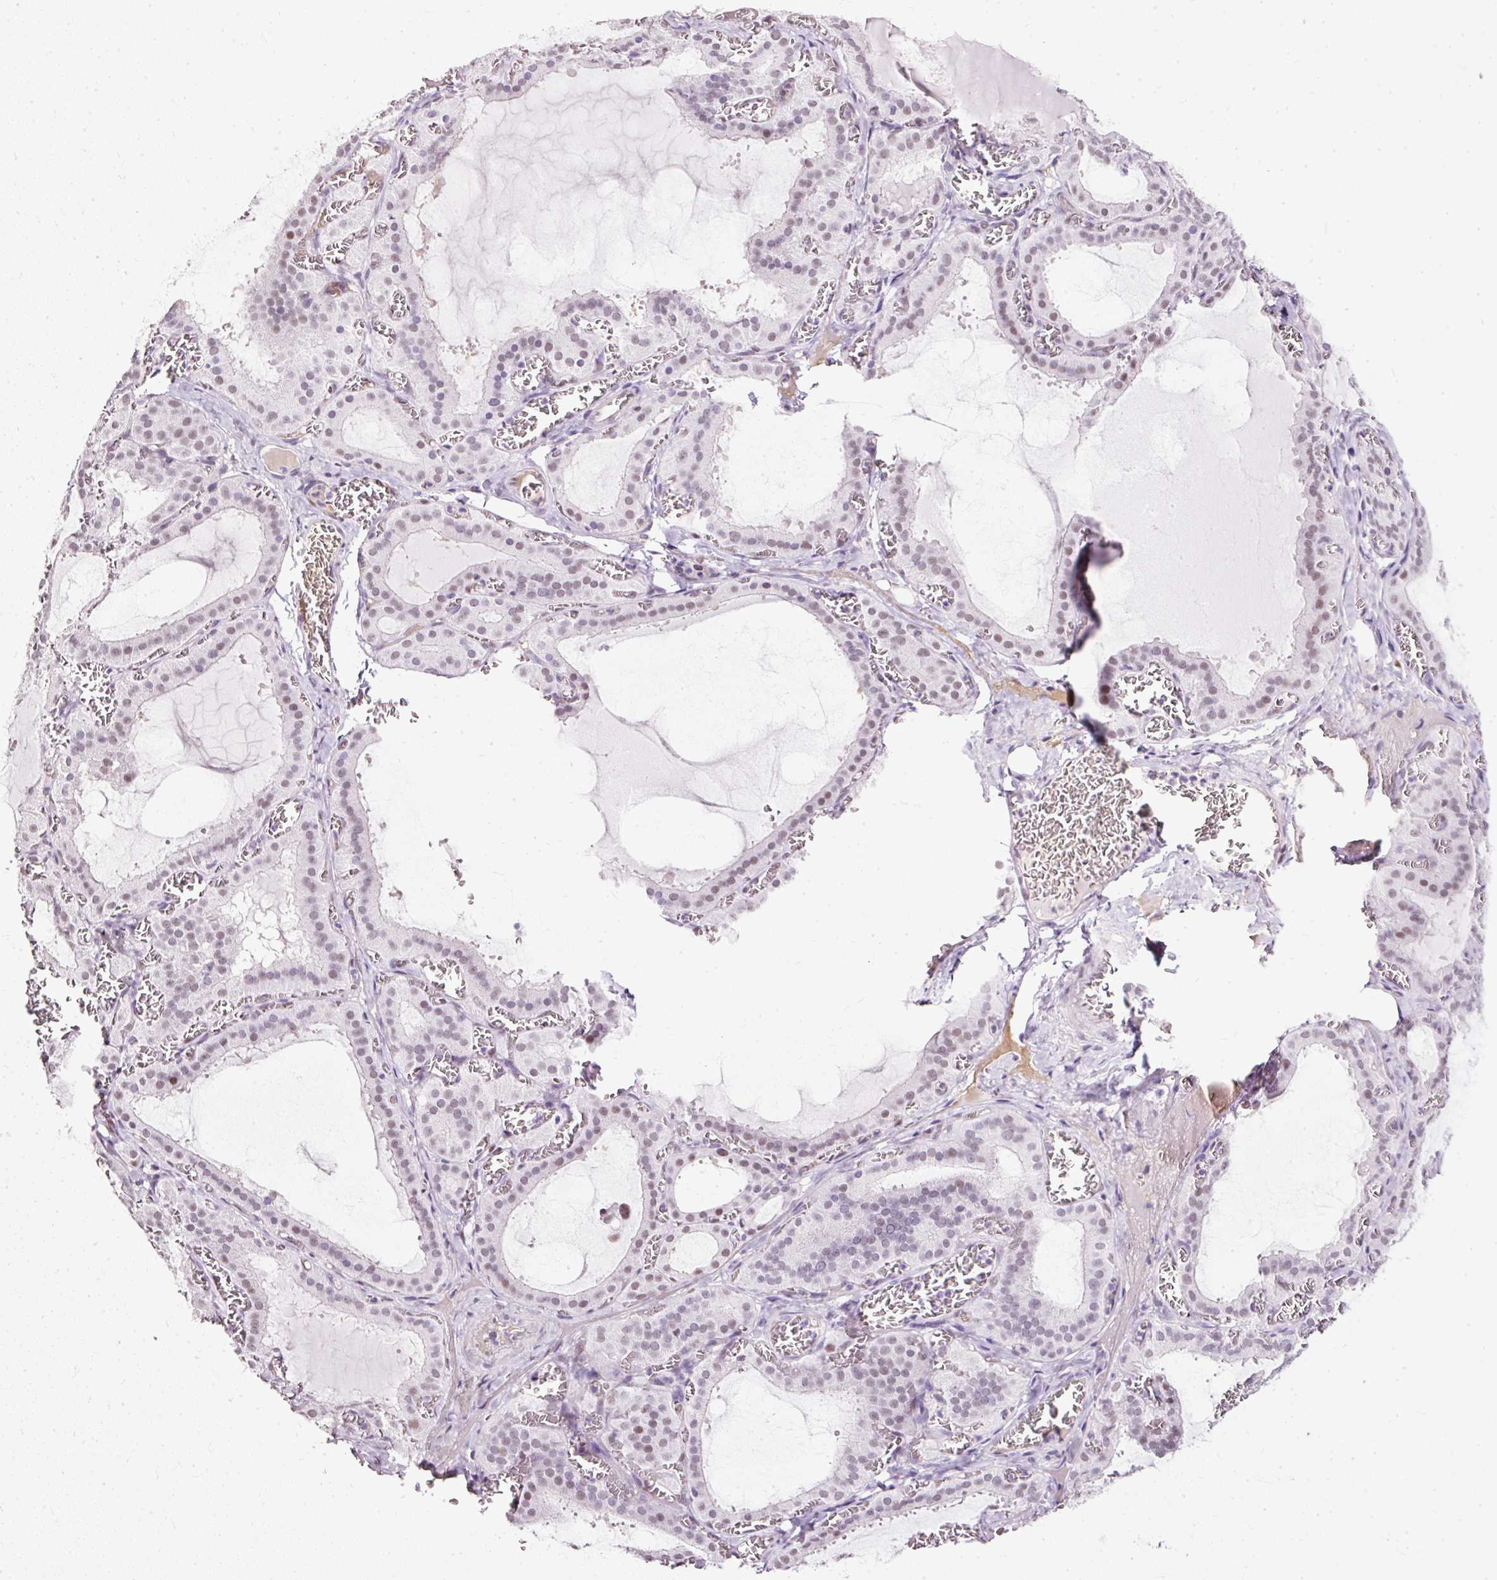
{"staining": {"intensity": "weak", "quantity": "25%-75%", "location": "nuclear"}, "tissue": "thyroid gland", "cell_type": "Glandular cells", "image_type": "normal", "snomed": [{"axis": "morphology", "description": "Normal tissue, NOS"}, {"axis": "topography", "description": "Thyroid gland"}], "caption": "The micrograph shows a brown stain indicating the presence of a protein in the nuclear of glandular cells in thyroid gland.", "gene": "PDE6B", "patient": {"sex": "female", "age": 30}}